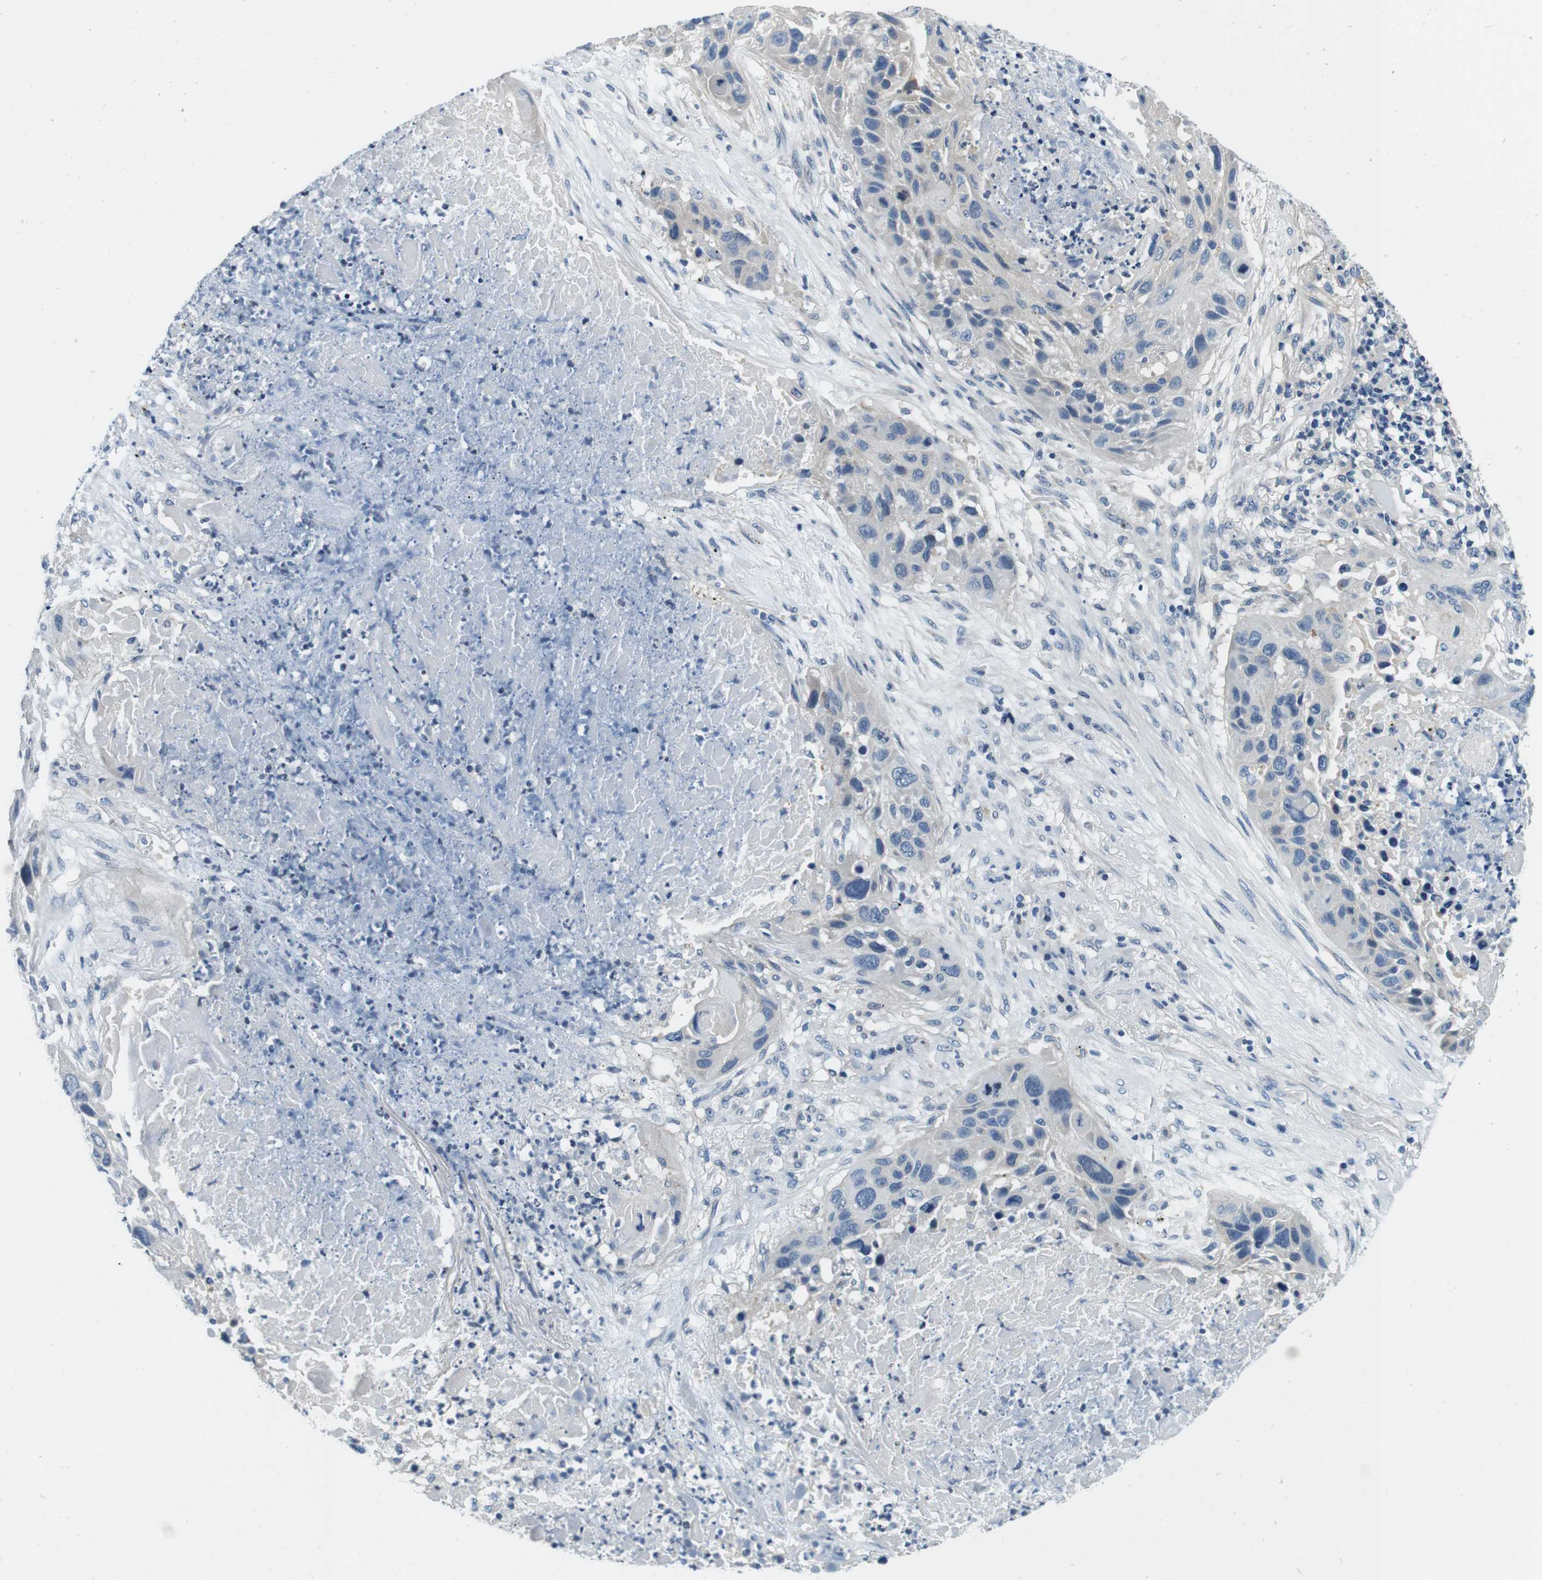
{"staining": {"intensity": "negative", "quantity": "none", "location": "none"}, "tissue": "lung cancer", "cell_type": "Tumor cells", "image_type": "cancer", "snomed": [{"axis": "morphology", "description": "Squamous cell carcinoma, NOS"}, {"axis": "topography", "description": "Lung"}], "caption": "Tumor cells are negative for protein expression in human lung cancer (squamous cell carcinoma). The staining was performed using DAB (3,3'-diaminobenzidine) to visualize the protein expression in brown, while the nuclei were stained in blue with hematoxylin (Magnification: 20x).", "gene": "KCNJ5", "patient": {"sex": "male", "age": 57}}